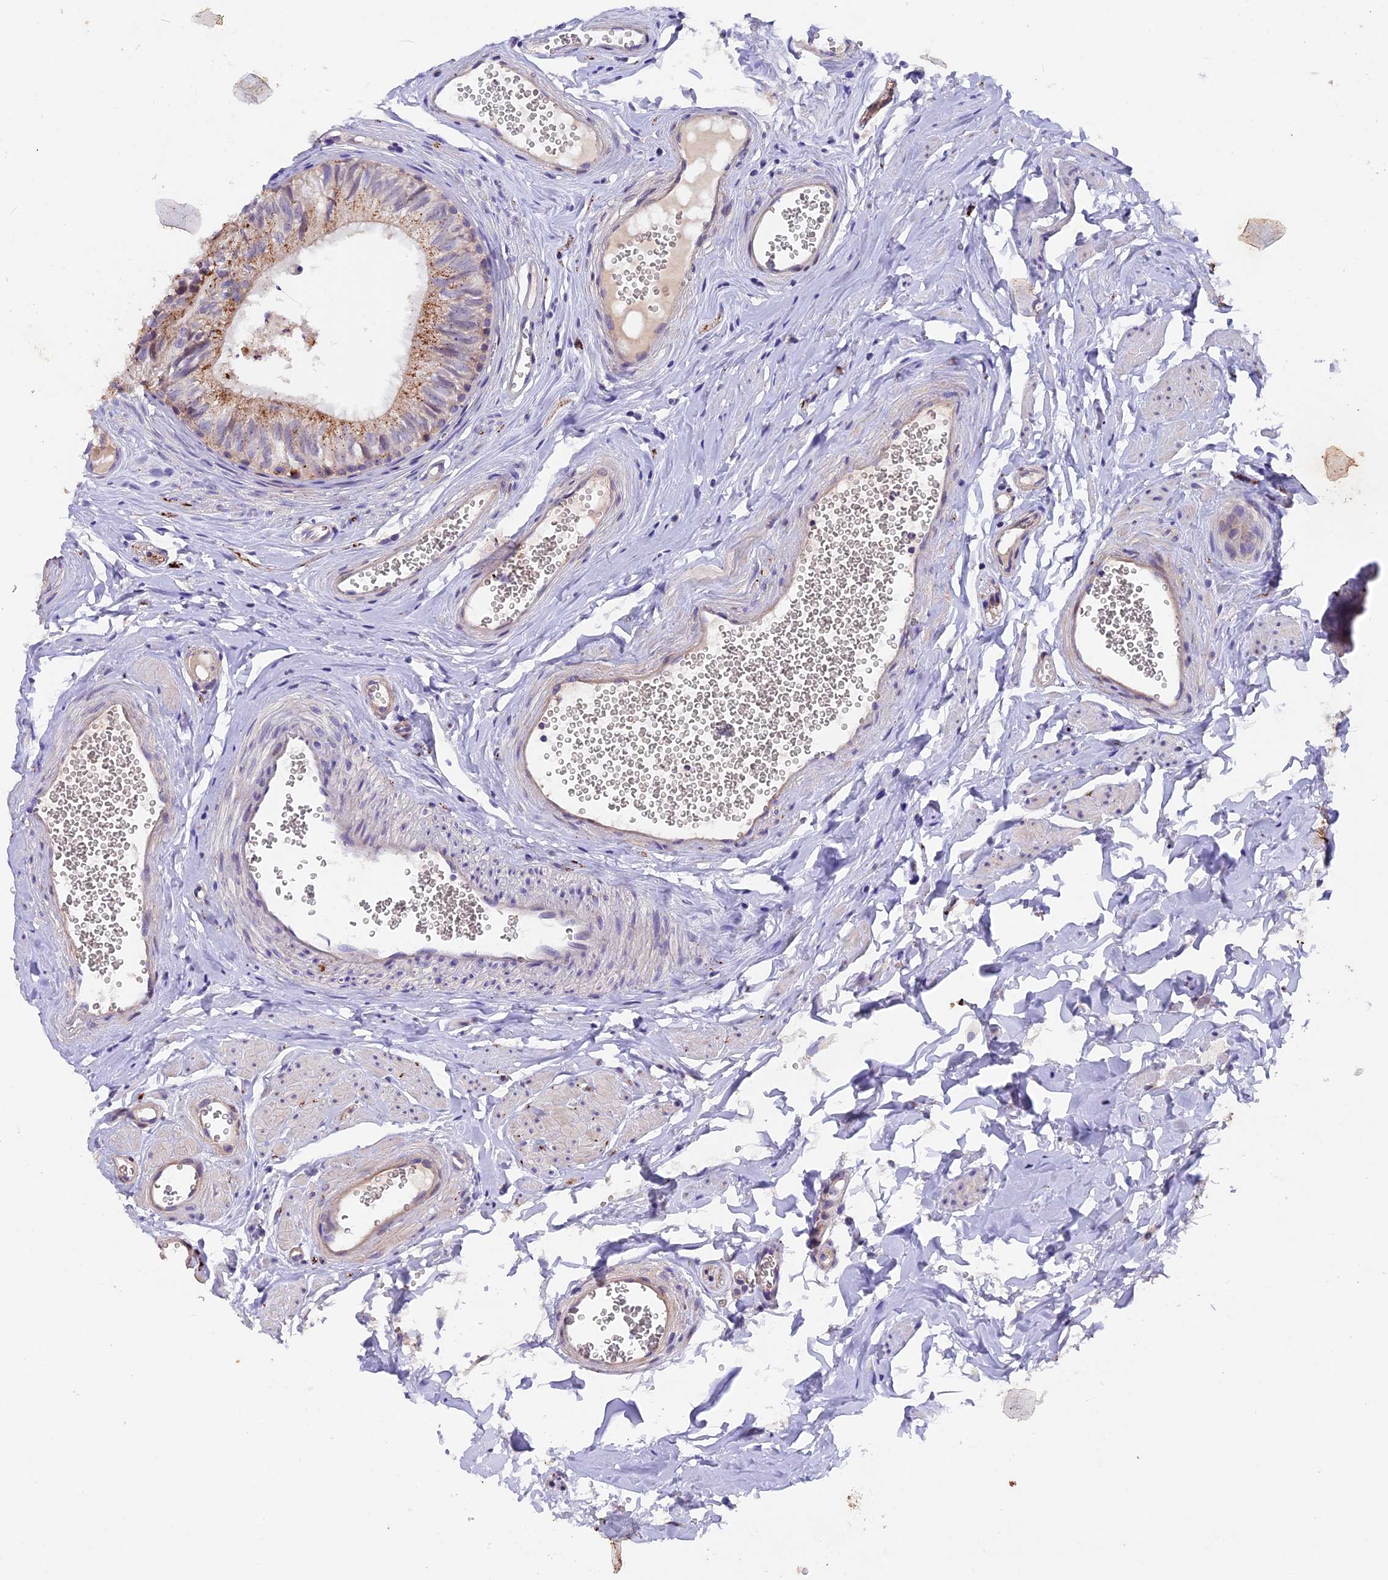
{"staining": {"intensity": "strong", "quantity": "25%-75%", "location": "cytoplasmic/membranous"}, "tissue": "epididymis", "cell_type": "Glandular cells", "image_type": "normal", "snomed": [{"axis": "morphology", "description": "Normal tissue, NOS"}, {"axis": "topography", "description": "Epididymis"}], "caption": "Protein analysis of benign epididymis shows strong cytoplasmic/membranous expression in approximately 25%-75% of glandular cells. (Brightfield microscopy of DAB IHC at high magnification).", "gene": "NCK2", "patient": {"sex": "male", "age": 36}}